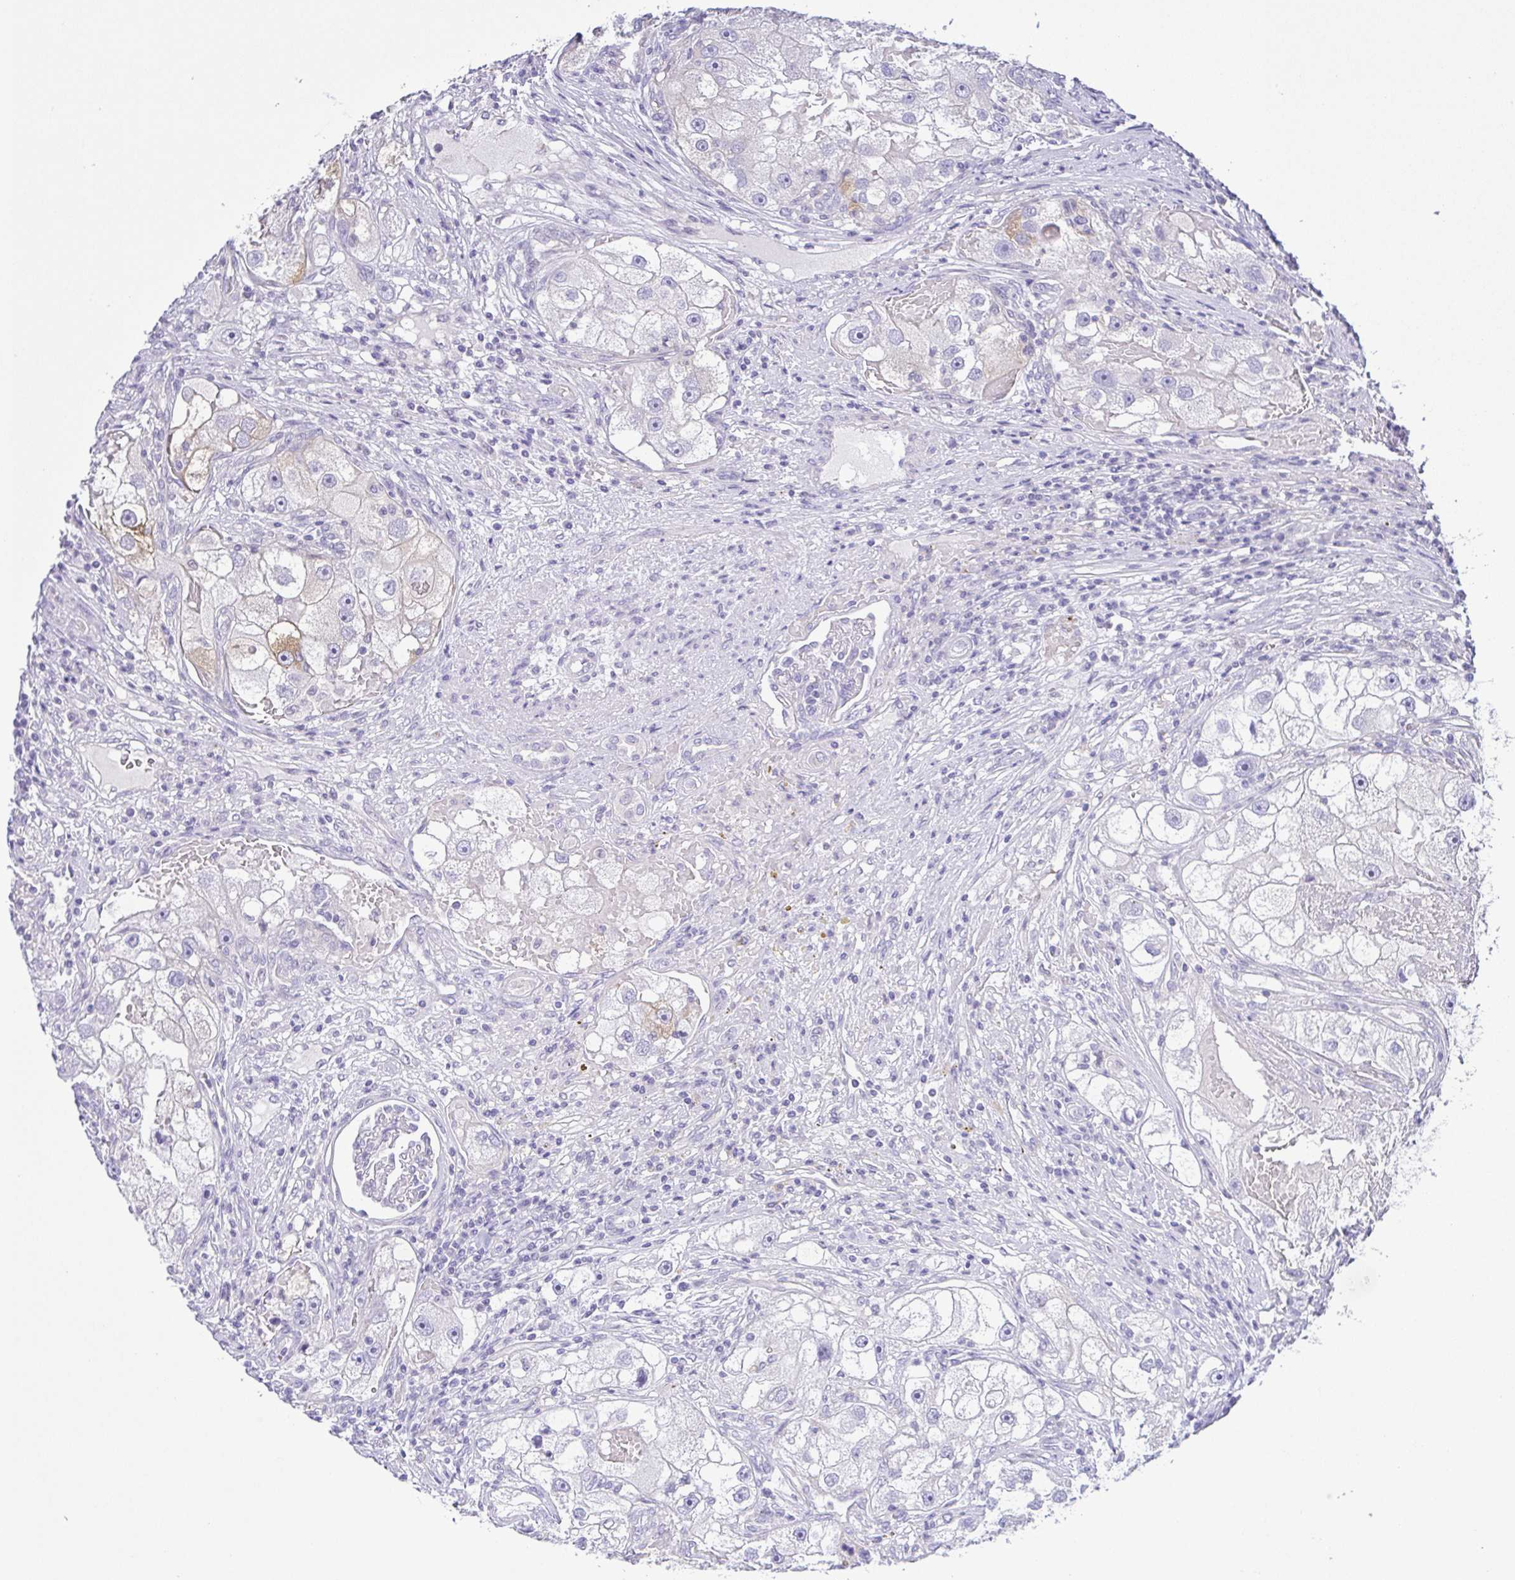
{"staining": {"intensity": "weak", "quantity": "<25%", "location": "cytoplasmic/membranous"}, "tissue": "renal cancer", "cell_type": "Tumor cells", "image_type": "cancer", "snomed": [{"axis": "morphology", "description": "Adenocarcinoma, NOS"}, {"axis": "topography", "description": "Kidney"}], "caption": "Immunohistochemical staining of renal cancer demonstrates no significant positivity in tumor cells. (Stains: DAB (3,3'-diaminobenzidine) immunohistochemistry (IHC) with hematoxylin counter stain, Microscopy: brightfield microscopy at high magnification).", "gene": "EPB42", "patient": {"sex": "male", "age": 63}}